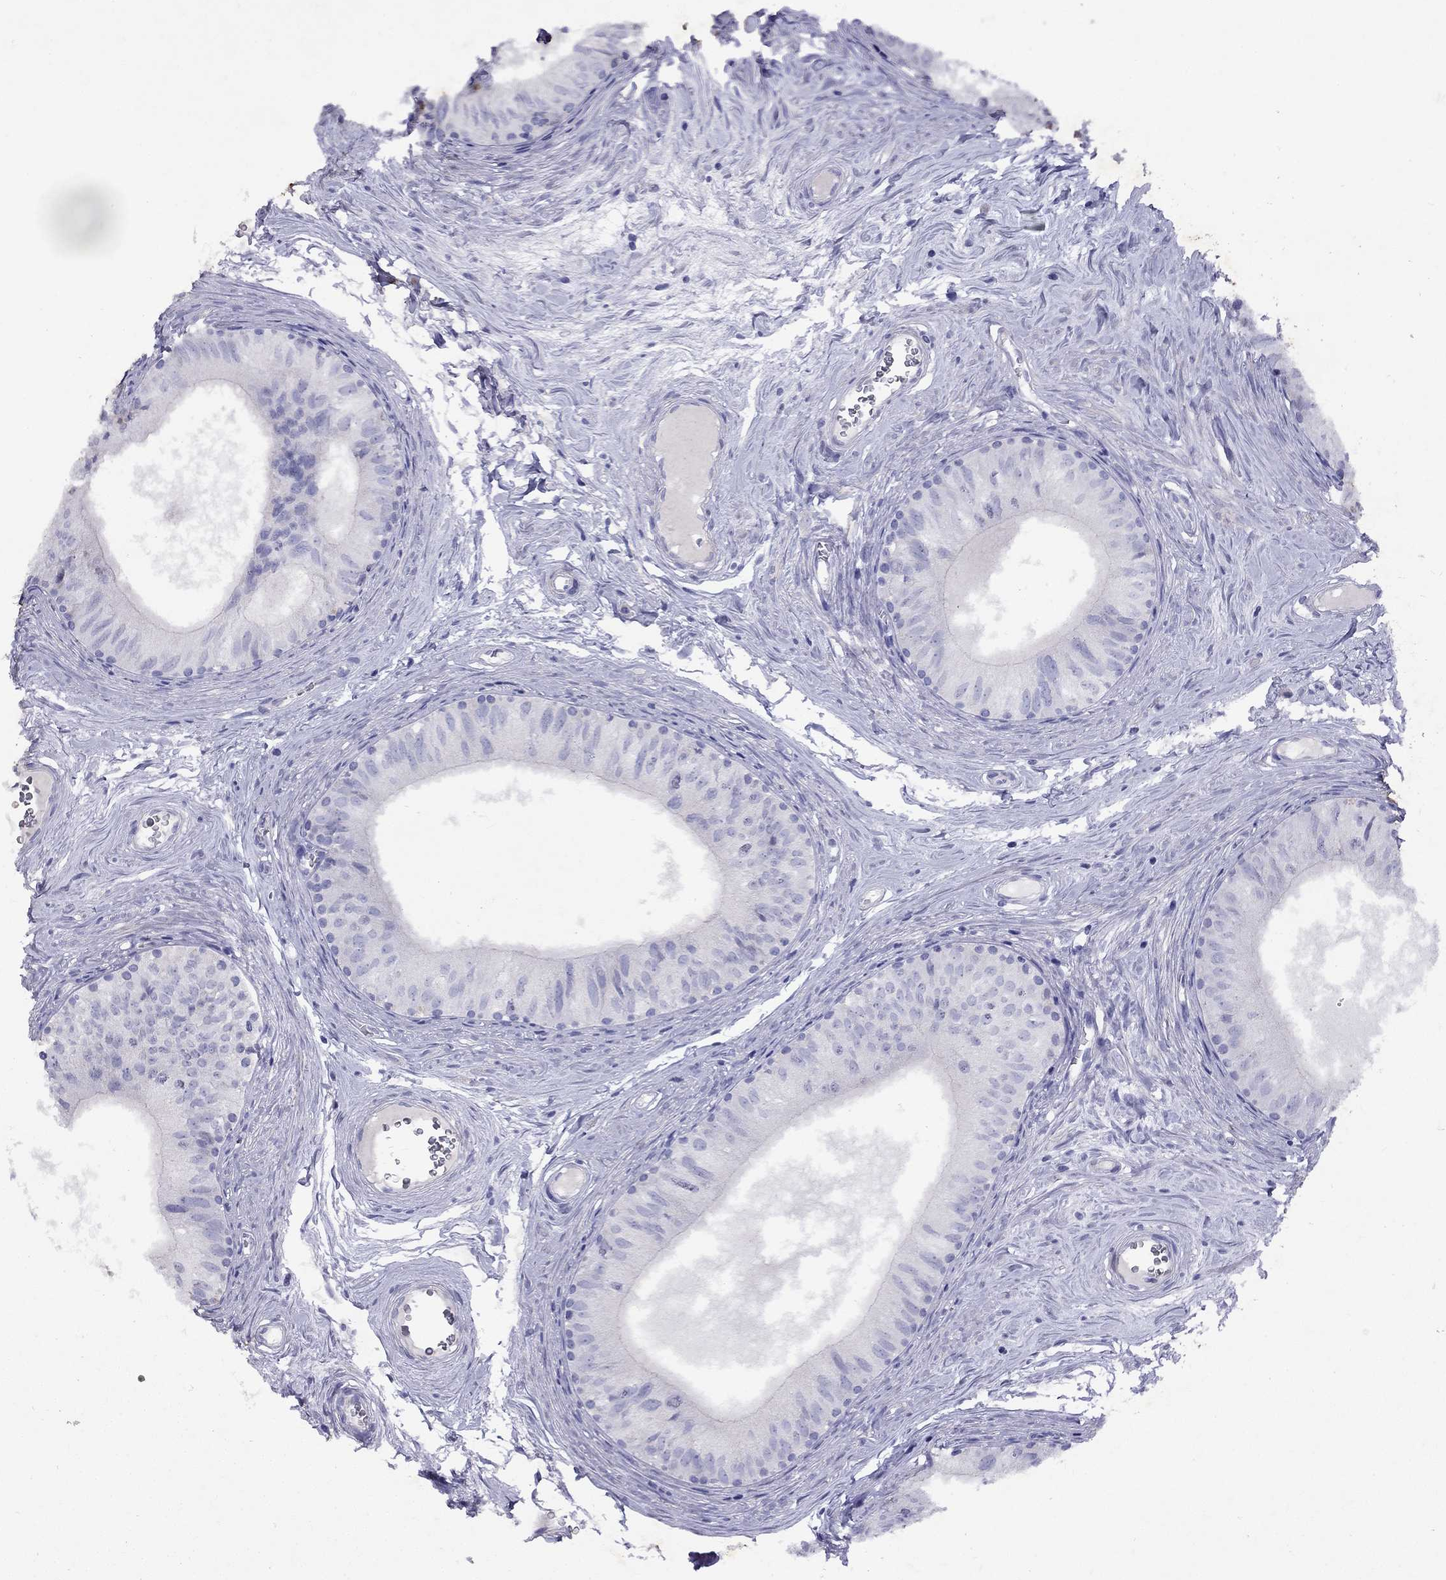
{"staining": {"intensity": "negative", "quantity": "none", "location": "none"}, "tissue": "epididymis", "cell_type": "Glandular cells", "image_type": "normal", "snomed": [{"axis": "morphology", "description": "Normal tissue, NOS"}, {"axis": "topography", "description": "Epididymis"}], "caption": "IHC histopathology image of normal epididymis: epididymis stained with DAB displays no significant protein positivity in glandular cells.", "gene": "GNAT3", "patient": {"sex": "male", "age": 52}}